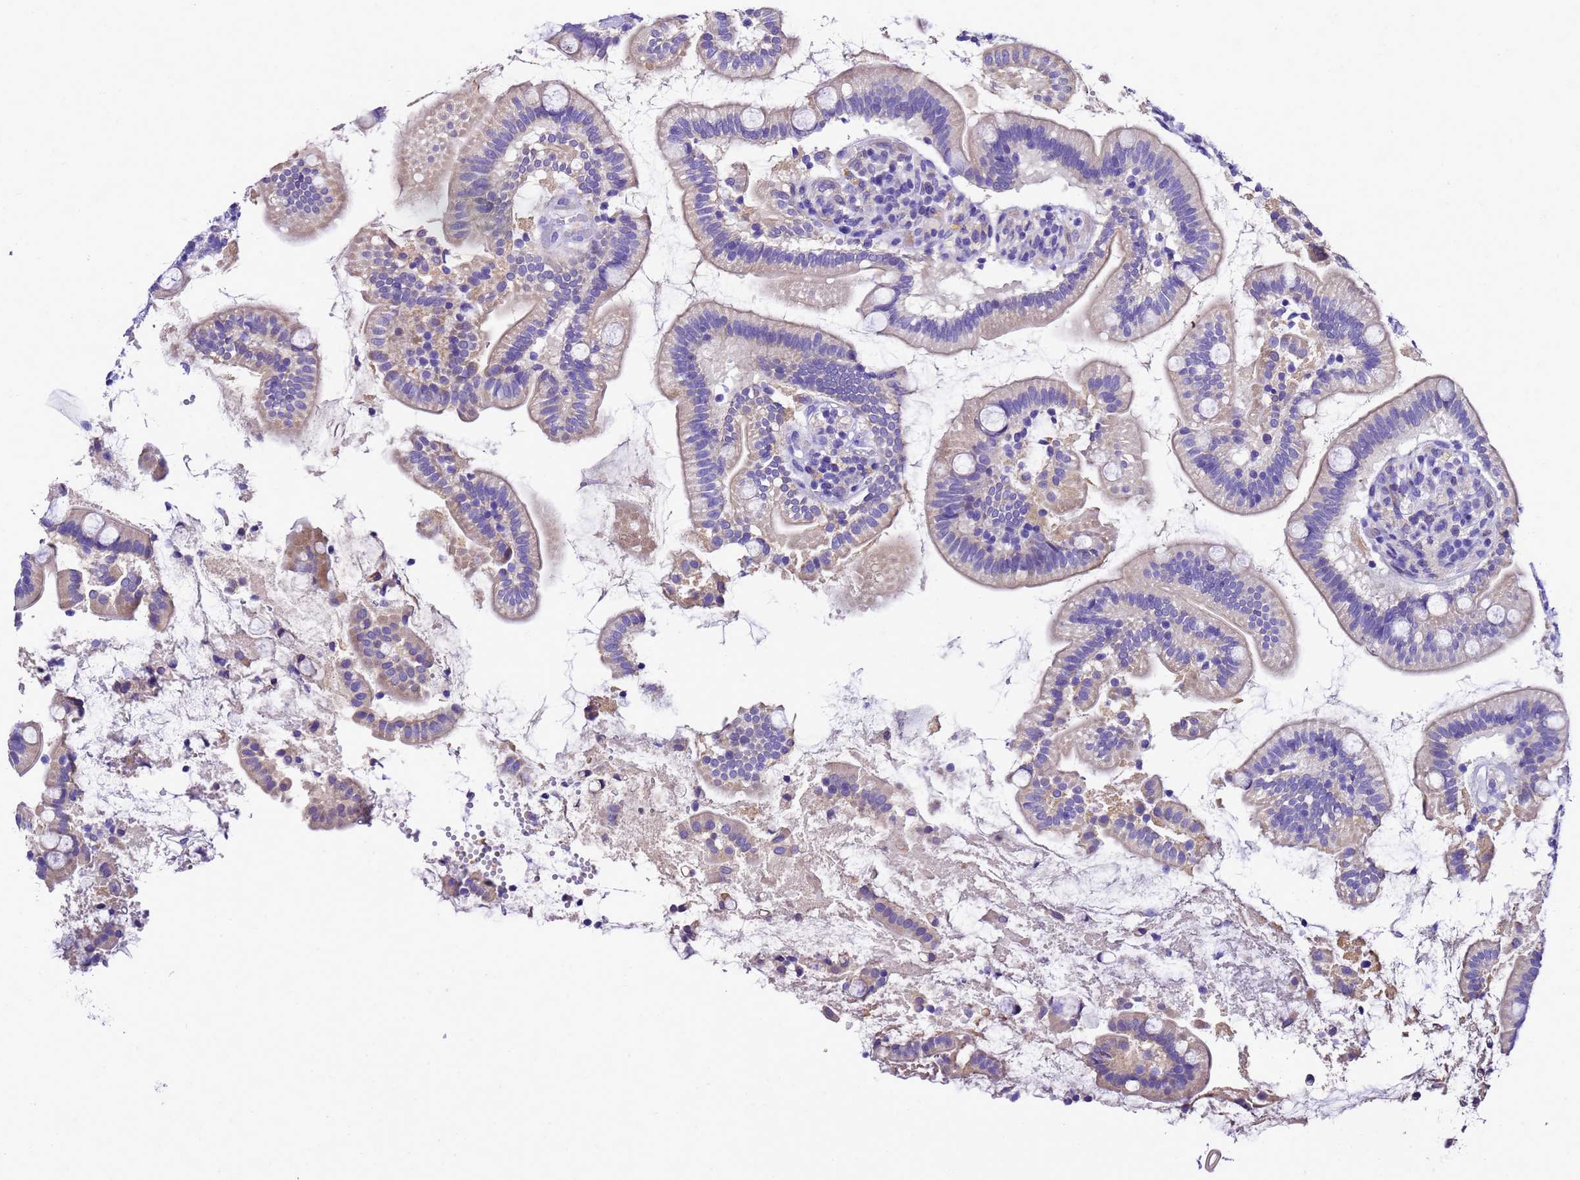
{"staining": {"intensity": "moderate", "quantity": "25%-75%", "location": "cytoplasmic/membranous"}, "tissue": "small intestine", "cell_type": "Glandular cells", "image_type": "normal", "snomed": [{"axis": "morphology", "description": "Normal tissue, NOS"}, {"axis": "topography", "description": "Small intestine"}], "caption": "A brown stain shows moderate cytoplasmic/membranous positivity of a protein in glandular cells of benign small intestine.", "gene": "UGT2A1", "patient": {"sex": "female", "age": 64}}